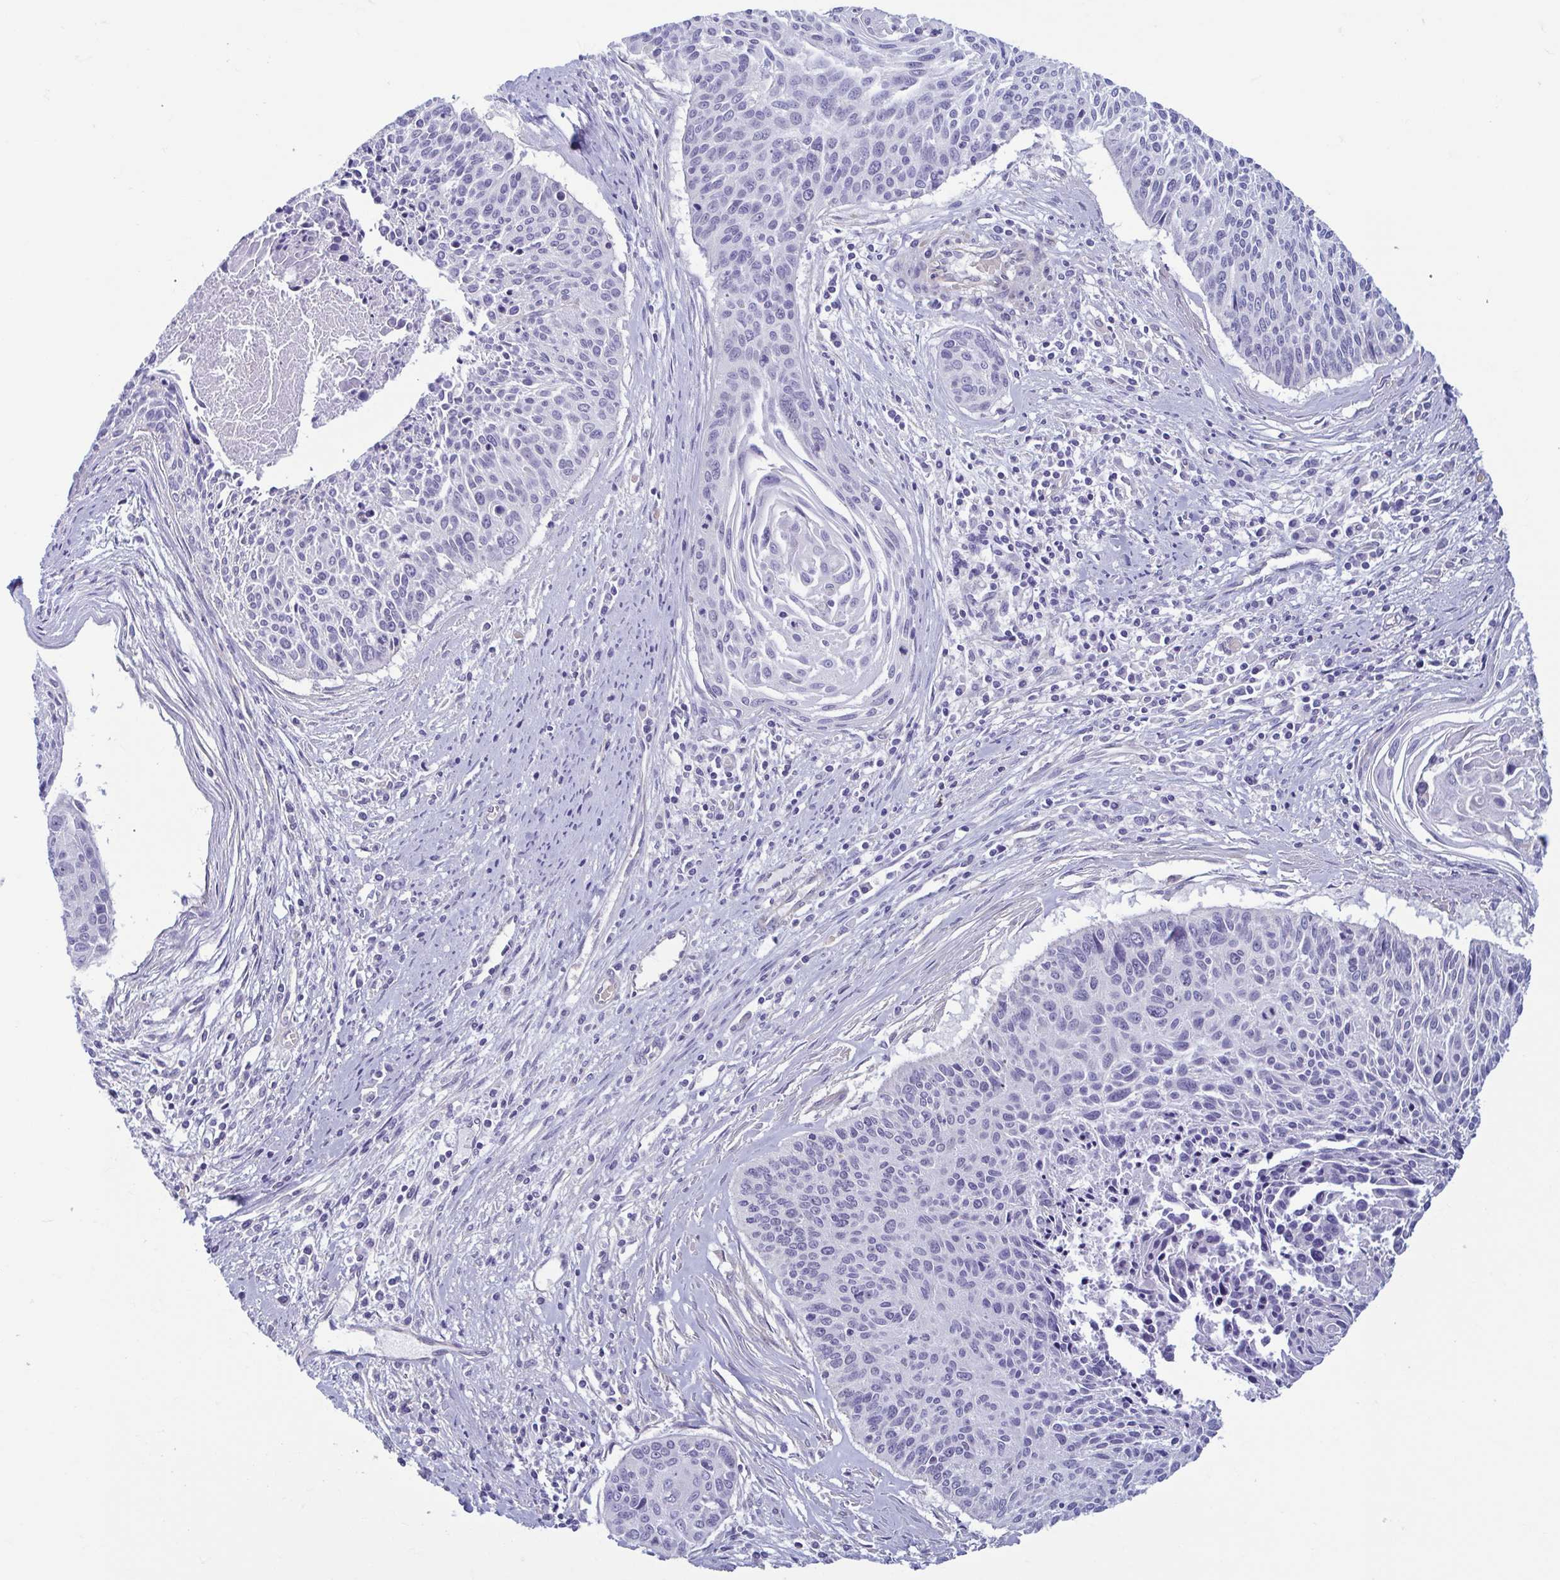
{"staining": {"intensity": "negative", "quantity": "none", "location": "none"}, "tissue": "cervical cancer", "cell_type": "Tumor cells", "image_type": "cancer", "snomed": [{"axis": "morphology", "description": "Squamous cell carcinoma, NOS"}, {"axis": "topography", "description": "Cervix"}], "caption": "This is an IHC micrograph of cervical cancer. There is no staining in tumor cells.", "gene": "MORC4", "patient": {"sex": "female", "age": 55}}